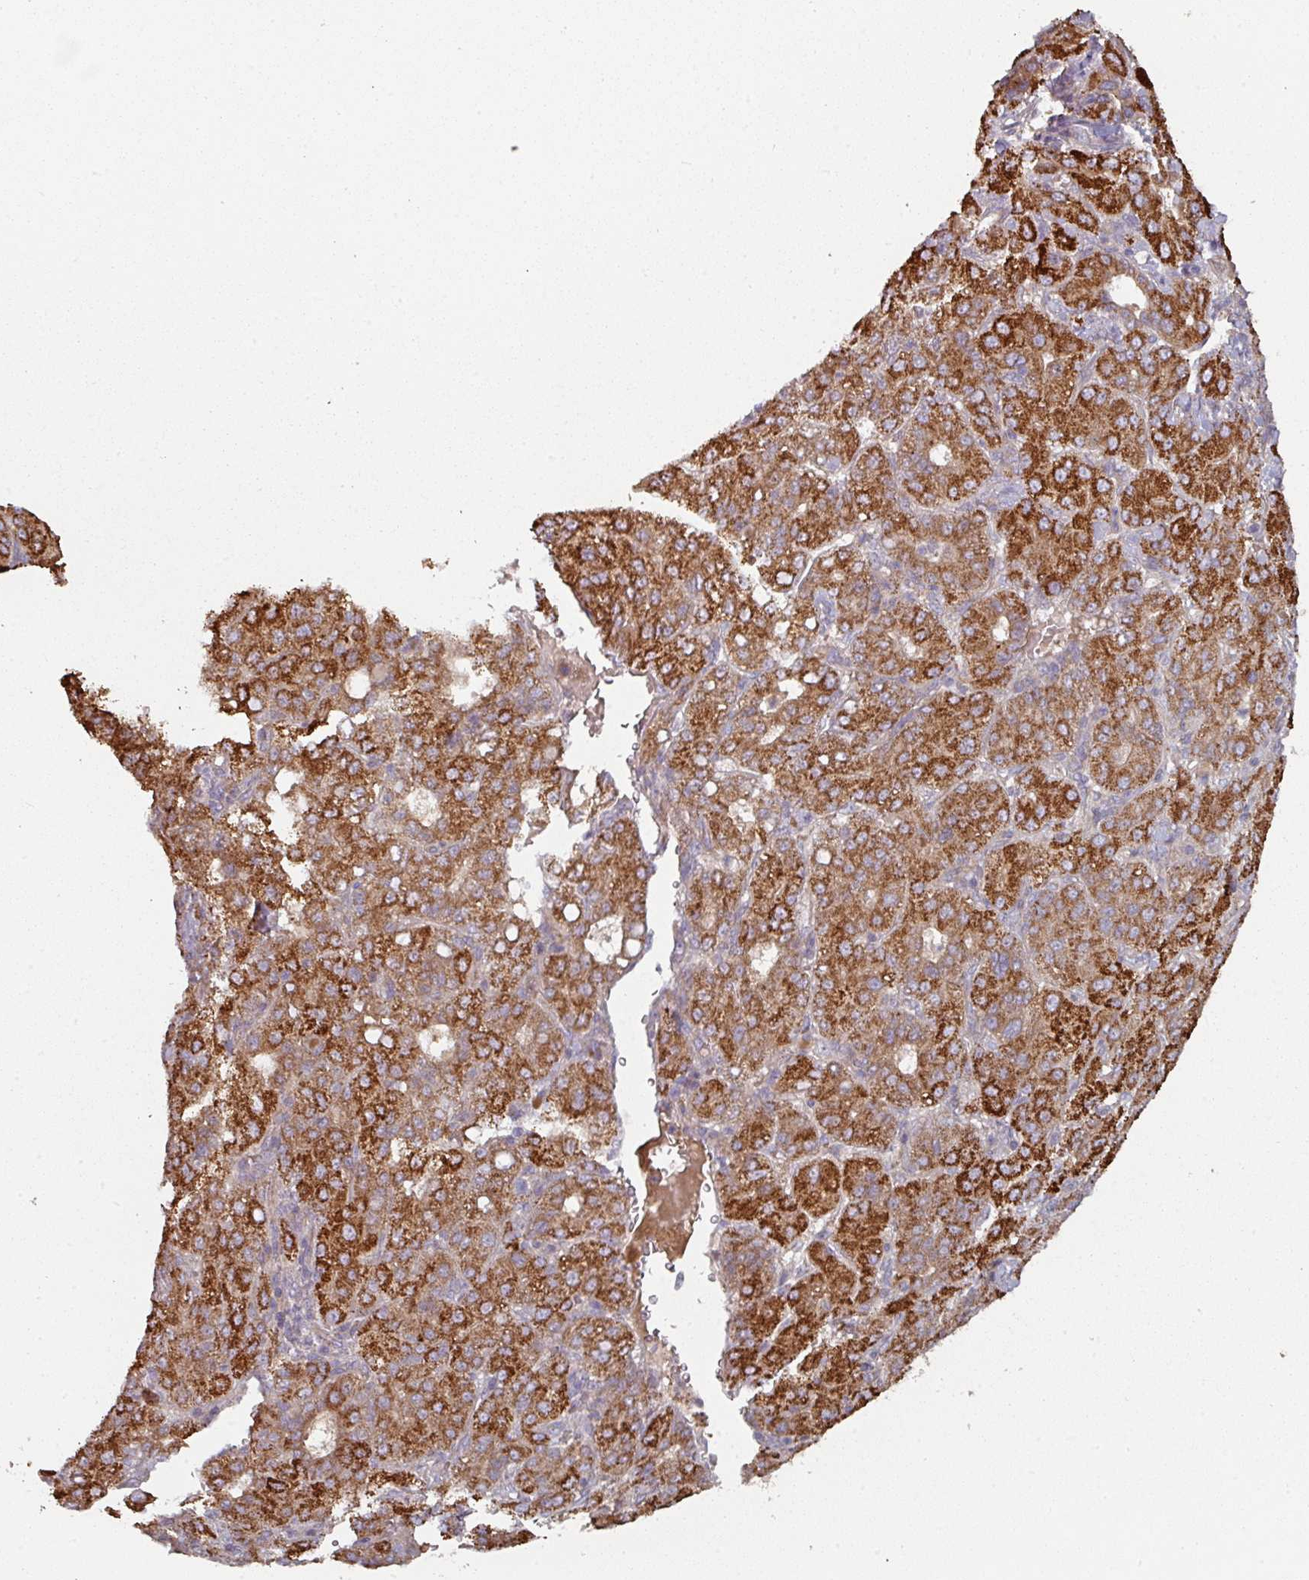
{"staining": {"intensity": "strong", "quantity": ">75%", "location": "cytoplasmic/membranous"}, "tissue": "liver cancer", "cell_type": "Tumor cells", "image_type": "cancer", "snomed": [{"axis": "morphology", "description": "Carcinoma, Hepatocellular, NOS"}, {"axis": "topography", "description": "Liver"}], "caption": "Protein analysis of liver hepatocellular carcinoma tissue demonstrates strong cytoplasmic/membranous staining in approximately >75% of tumor cells. (DAB IHC with brightfield microscopy, high magnification).", "gene": "DNAJC7", "patient": {"sex": "male", "age": 65}}